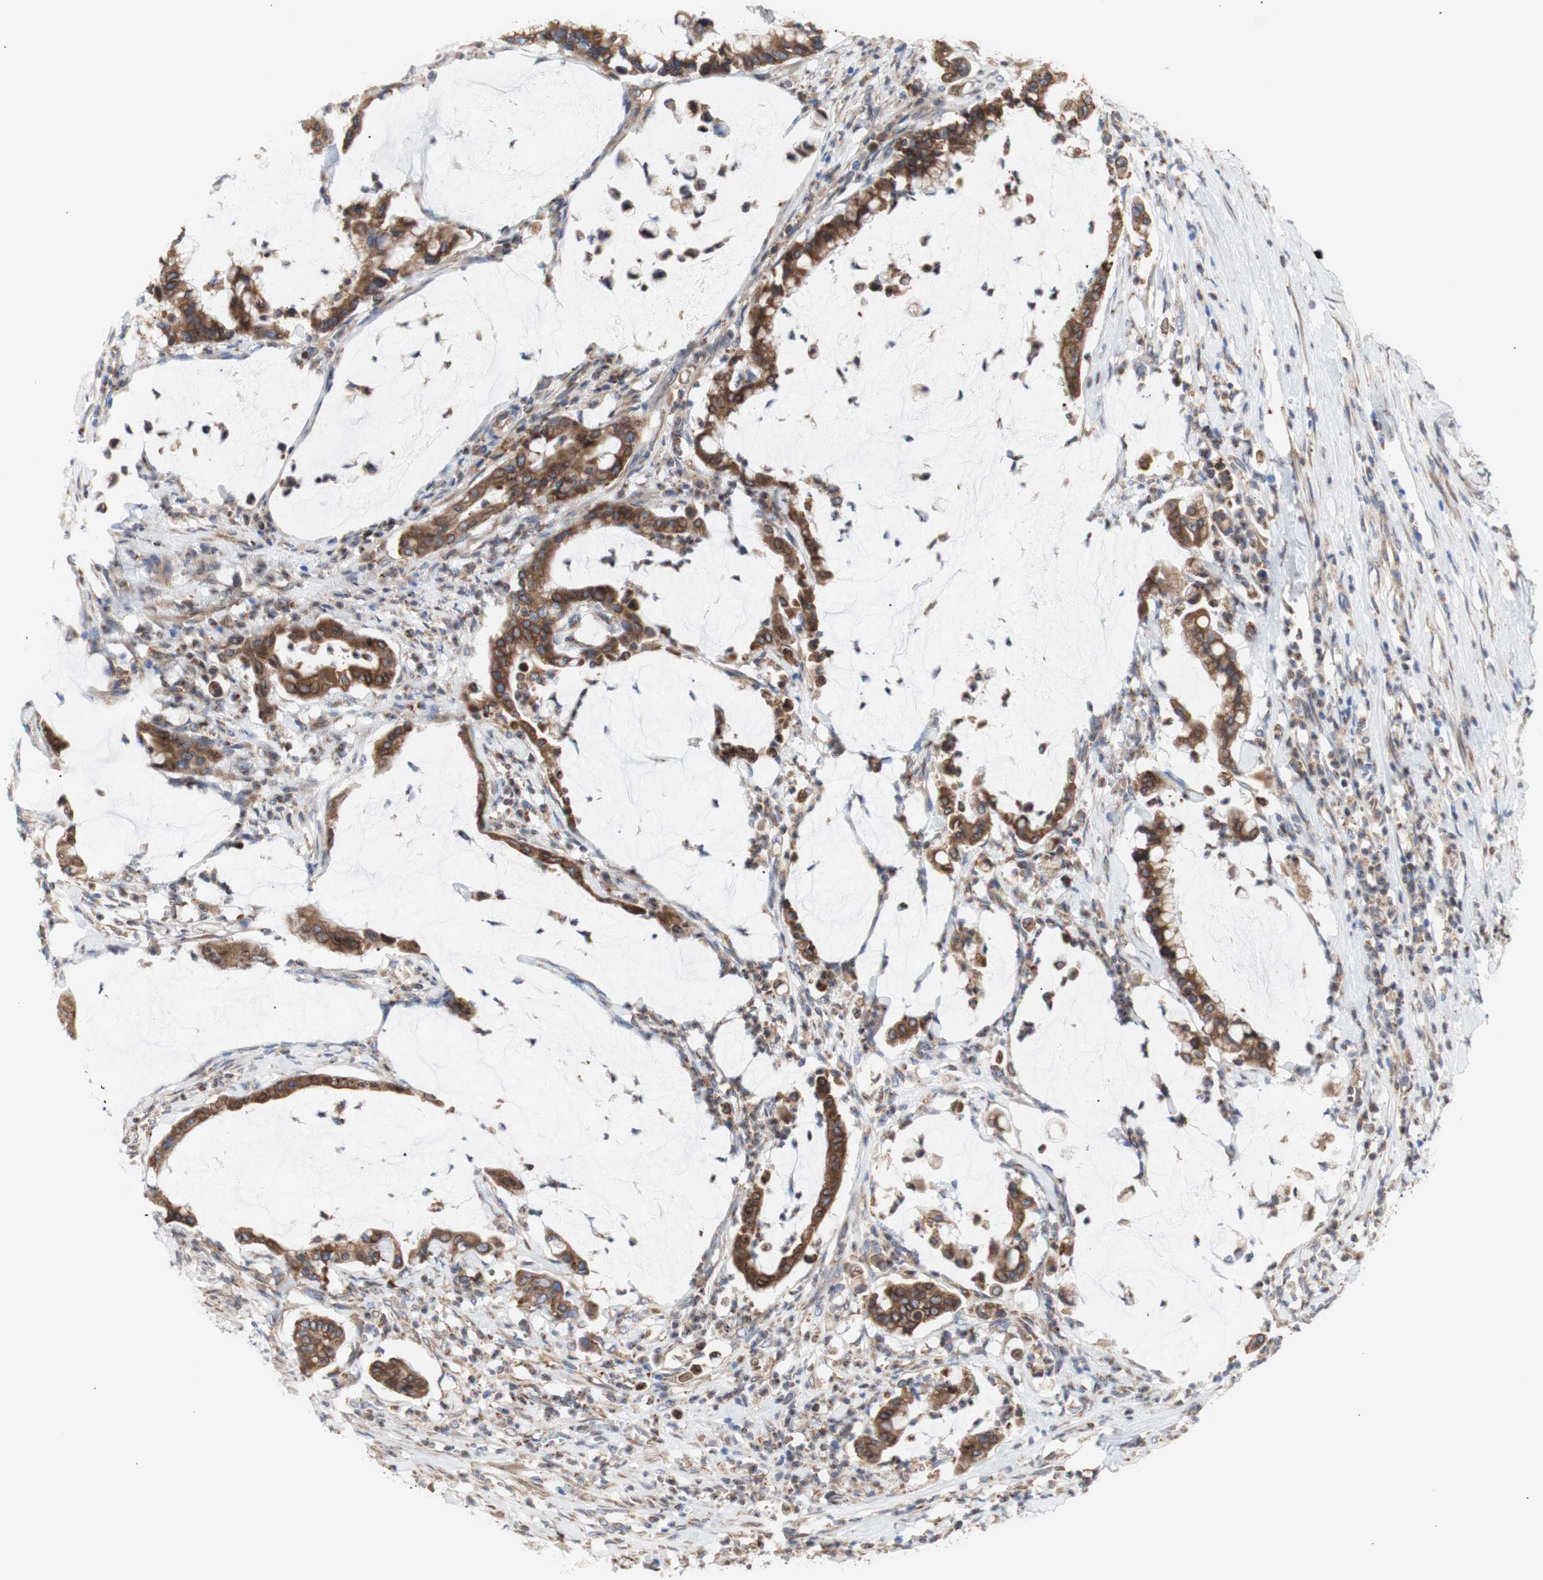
{"staining": {"intensity": "moderate", "quantity": ">75%", "location": "cytoplasmic/membranous"}, "tissue": "pancreatic cancer", "cell_type": "Tumor cells", "image_type": "cancer", "snomed": [{"axis": "morphology", "description": "Adenocarcinoma, NOS"}, {"axis": "topography", "description": "Pancreas"}], "caption": "Immunohistochemistry (IHC) (DAB) staining of pancreatic cancer displays moderate cytoplasmic/membranous protein positivity in about >75% of tumor cells.", "gene": "ERLIN1", "patient": {"sex": "male", "age": 41}}